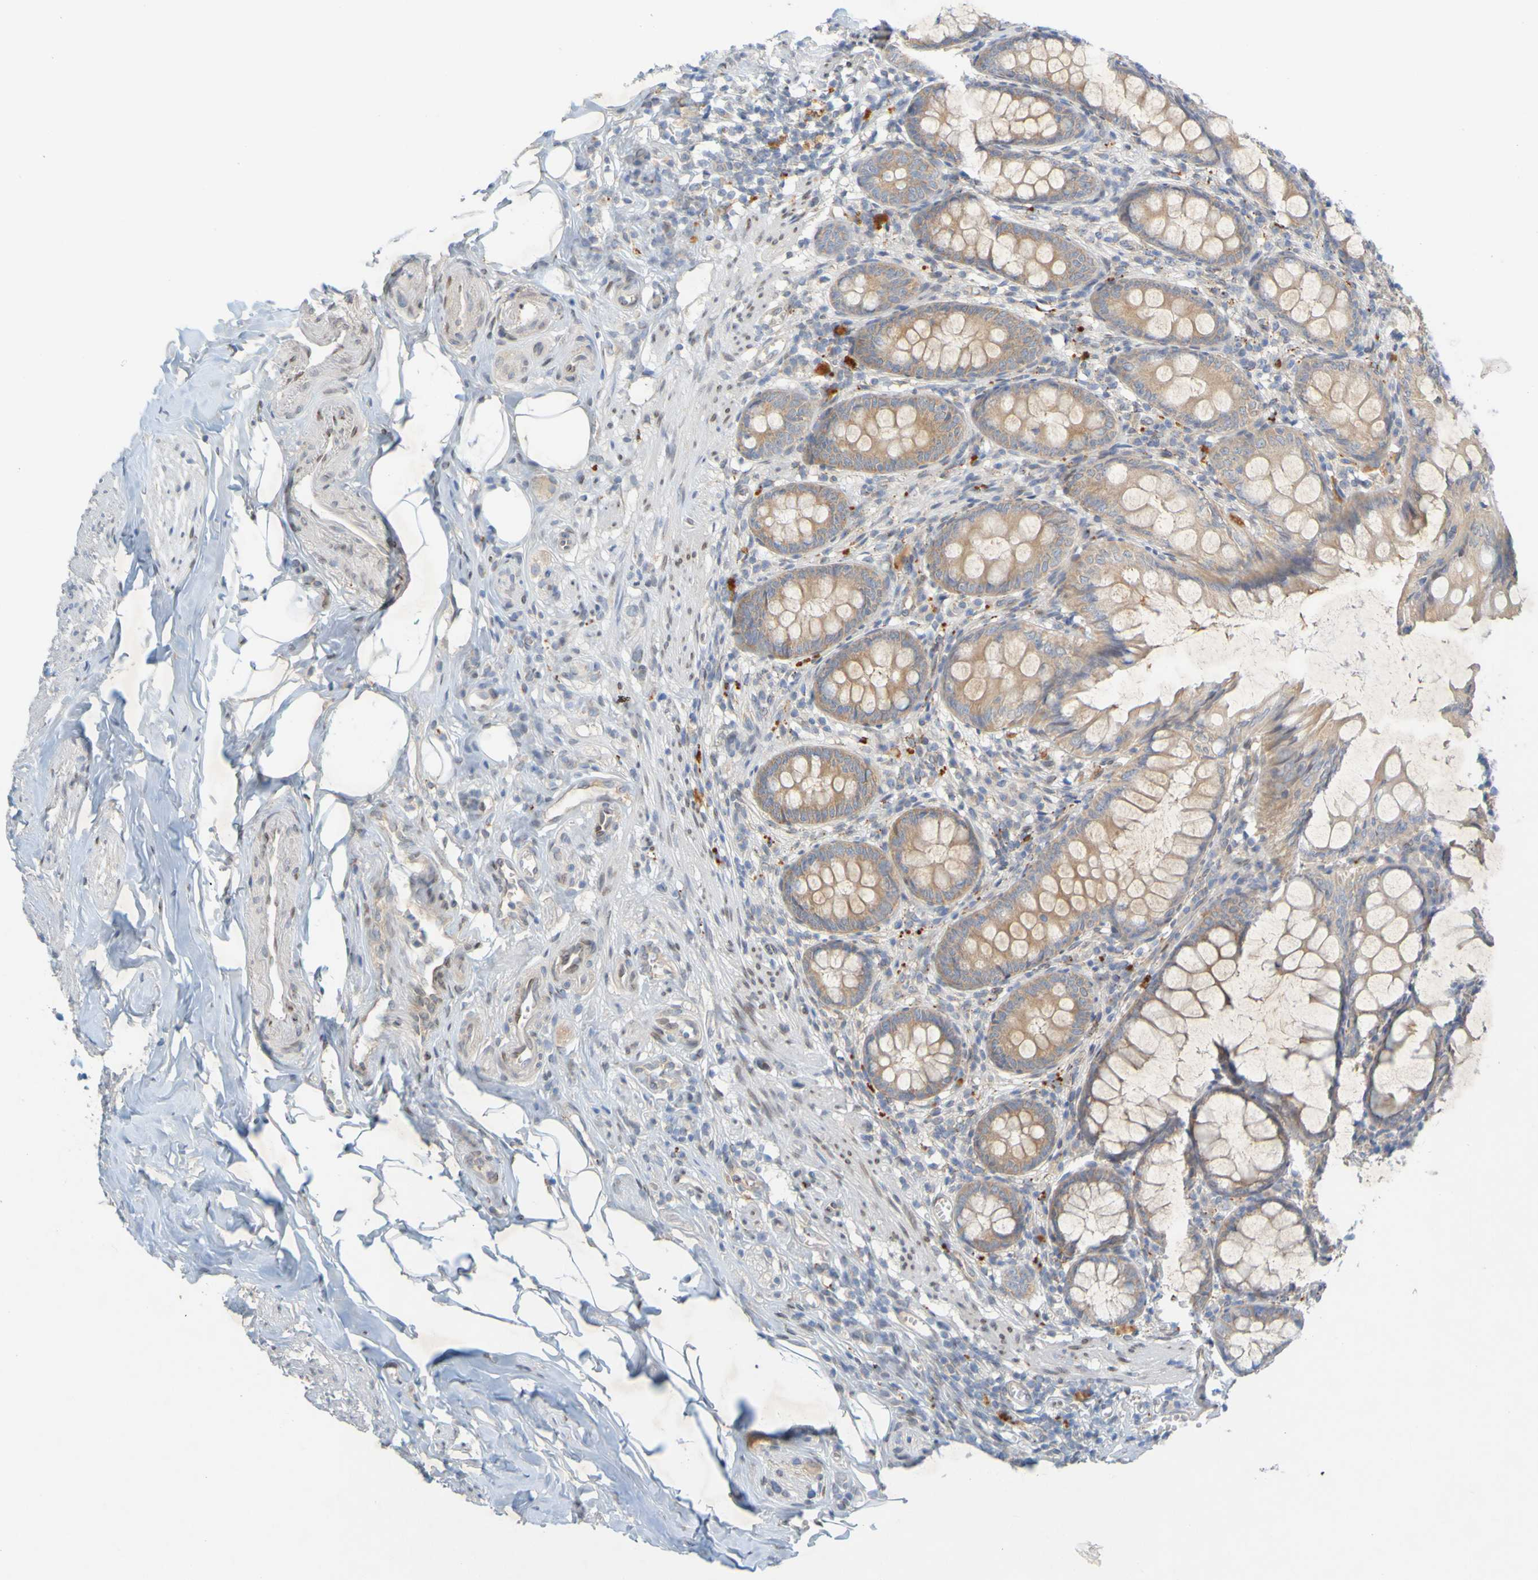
{"staining": {"intensity": "moderate", "quantity": ">75%", "location": "cytoplasmic/membranous"}, "tissue": "appendix", "cell_type": "Glandular cells", "image_type": "normal", "snomed": [{"axis": "morphology", "description": "Normal tissue, NOS"}, {"axis": "topography", "description": "Appendix"}], "caption": "Moderate cytoplasmic/membranous expression for a protein is appreciated in approximately >75% of glandular cells of normal appendix using immunohistochemistry (IHC).", "gene": "MAG", "patient": {"sex": "female", "age": 77}}